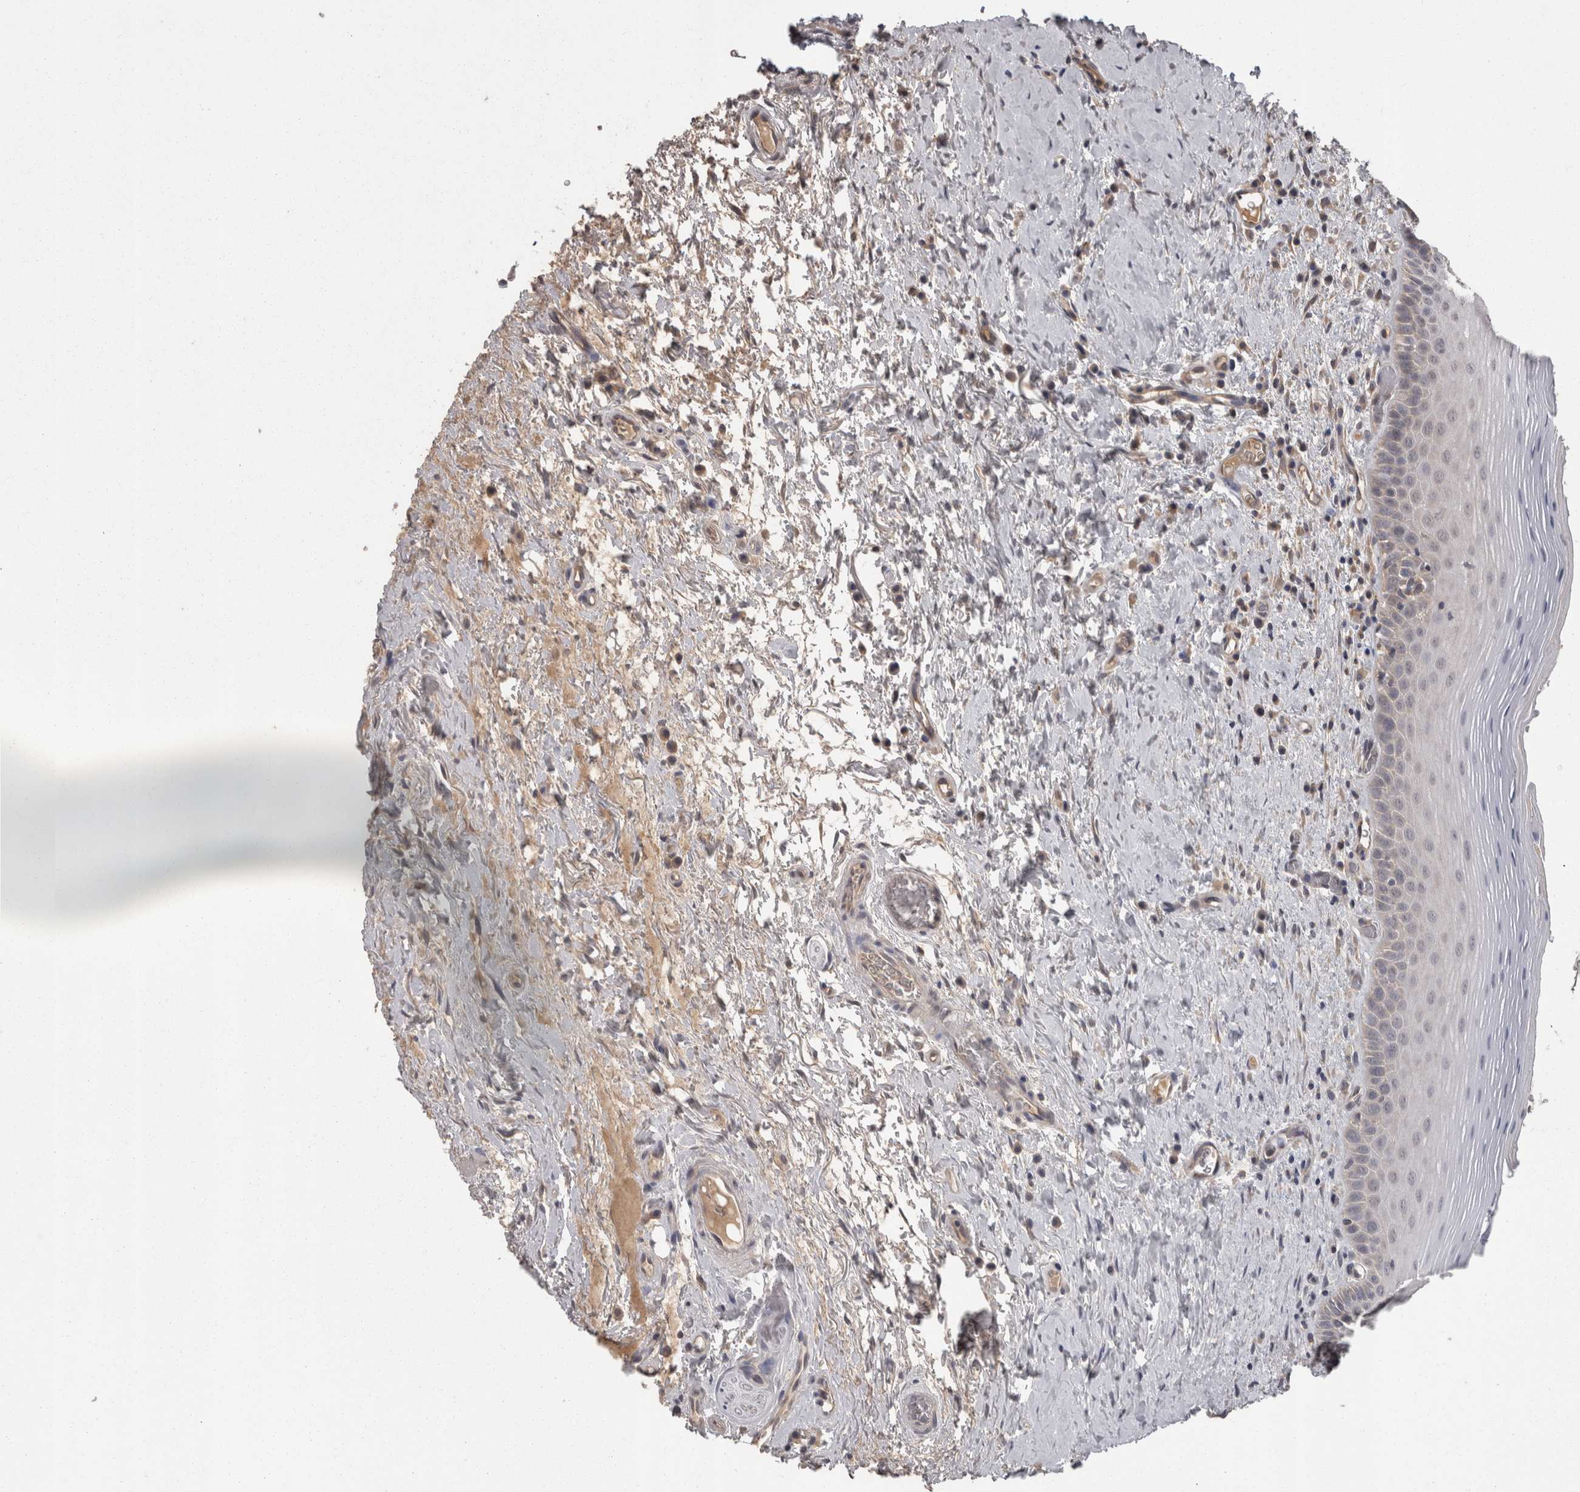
{"staining": {"intensity": "negative", "quantity": "none", "location": "none"}, "tissue": "oral mucosa", "cell_type": "Squamous epithelial cells", "image_type": "normal", "snomed": [{"axis": "morphology", "description": "Normal tissue, NOS"}, {"axis": "topography", "description": "Oral tissue"}], "caption": "Immunohistochemical staining of normal oral mucosa reveals no significant positivity in squamous epithelial cells.", "gene": "PON3", "patient": {"sex": "male", "age": 82}}